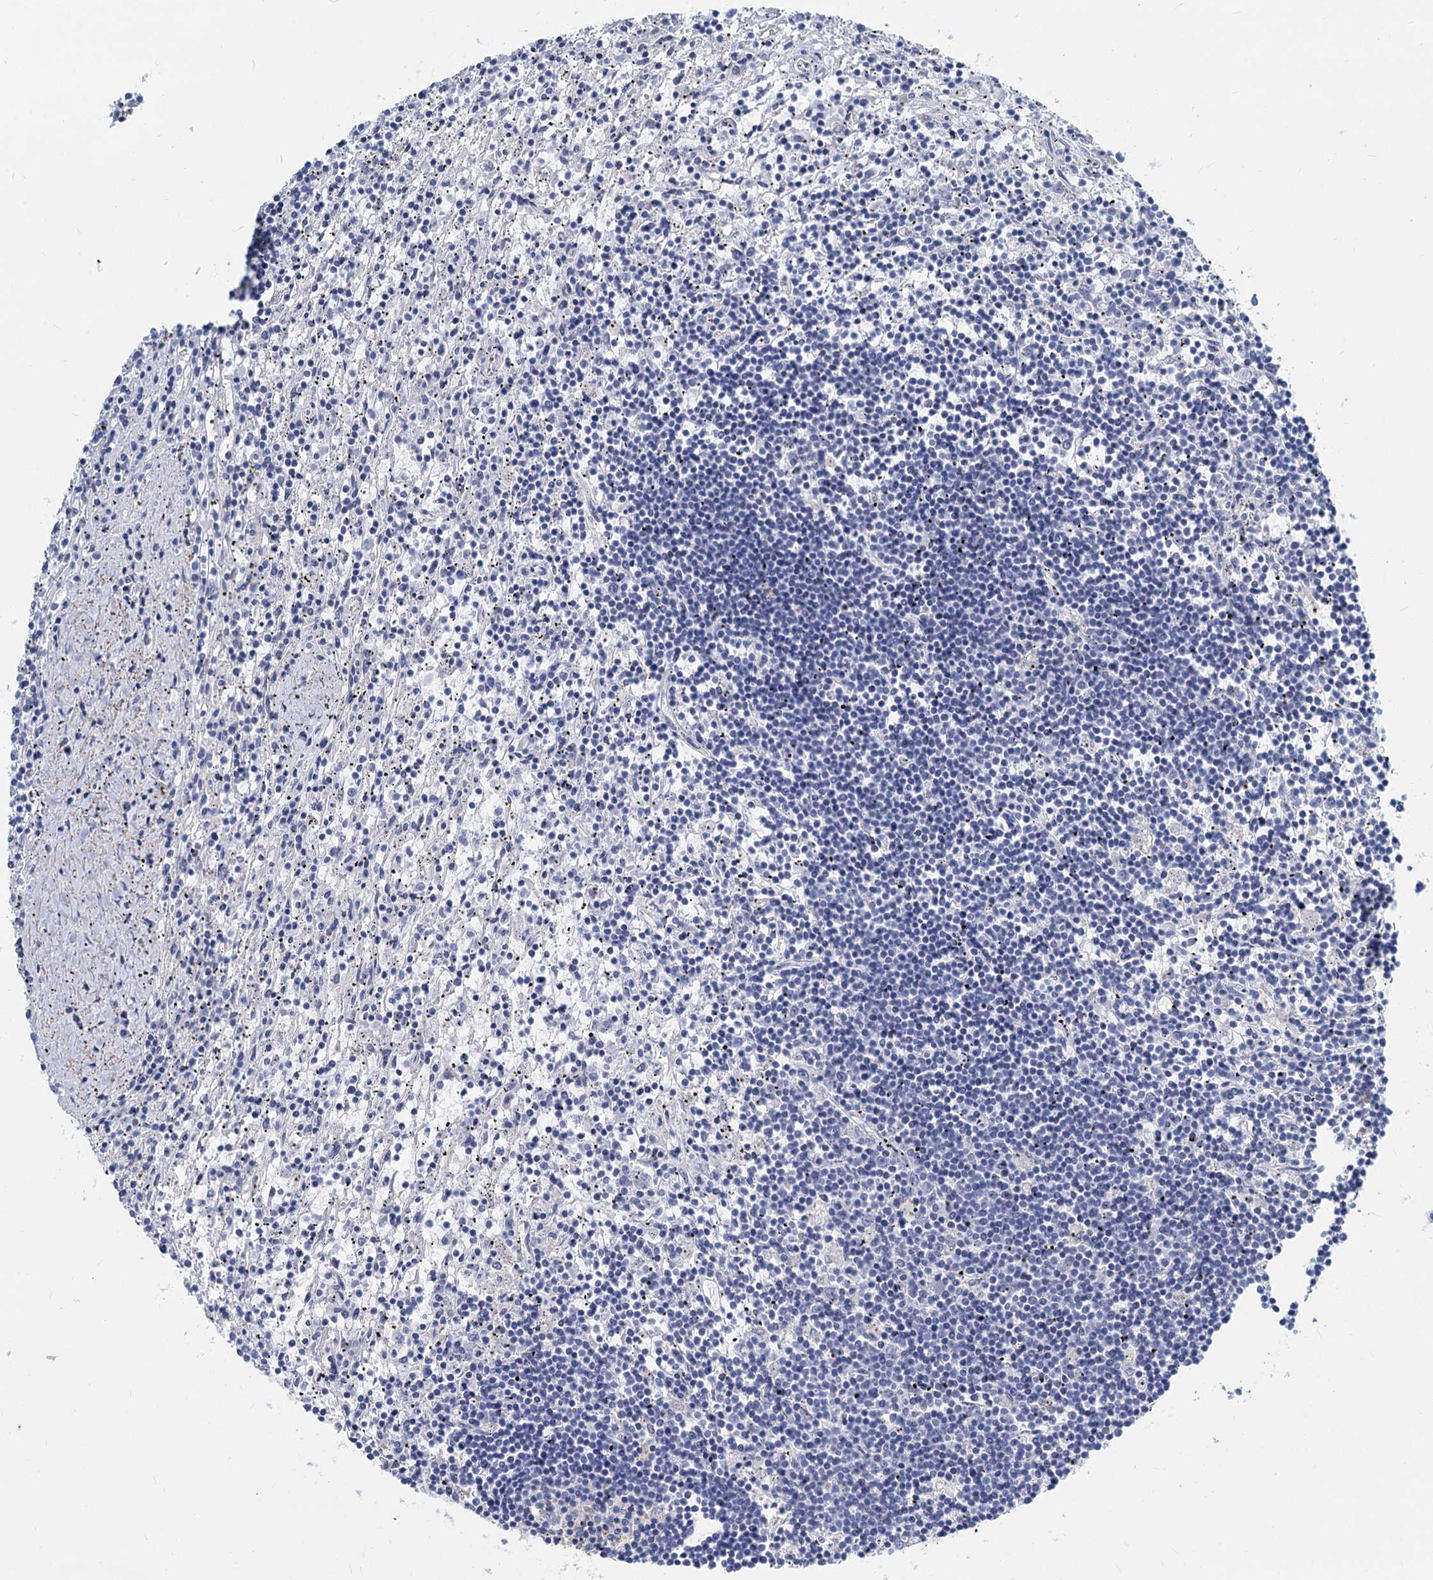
{"staining": {"intensity": "negative", "quantity": "none", "location": "none"}, "tissue": "lymphoma", "cell_type": "Tumor cells", "image_type": "cancer", "snomed": [{"axis": "morphology", "description": "Malignant lymphoma, non-Hodgkin's type, Low grade"}, {"axis": "topography", "description": "Spleen"}], "caption": "An immunohistochemistry (IHC) micrograph of lymphoma is shown. There is no staining in tumor cells of lymphoma.", "gene": "GSTM3", "patient": {"sex": "male", "age": 76}}